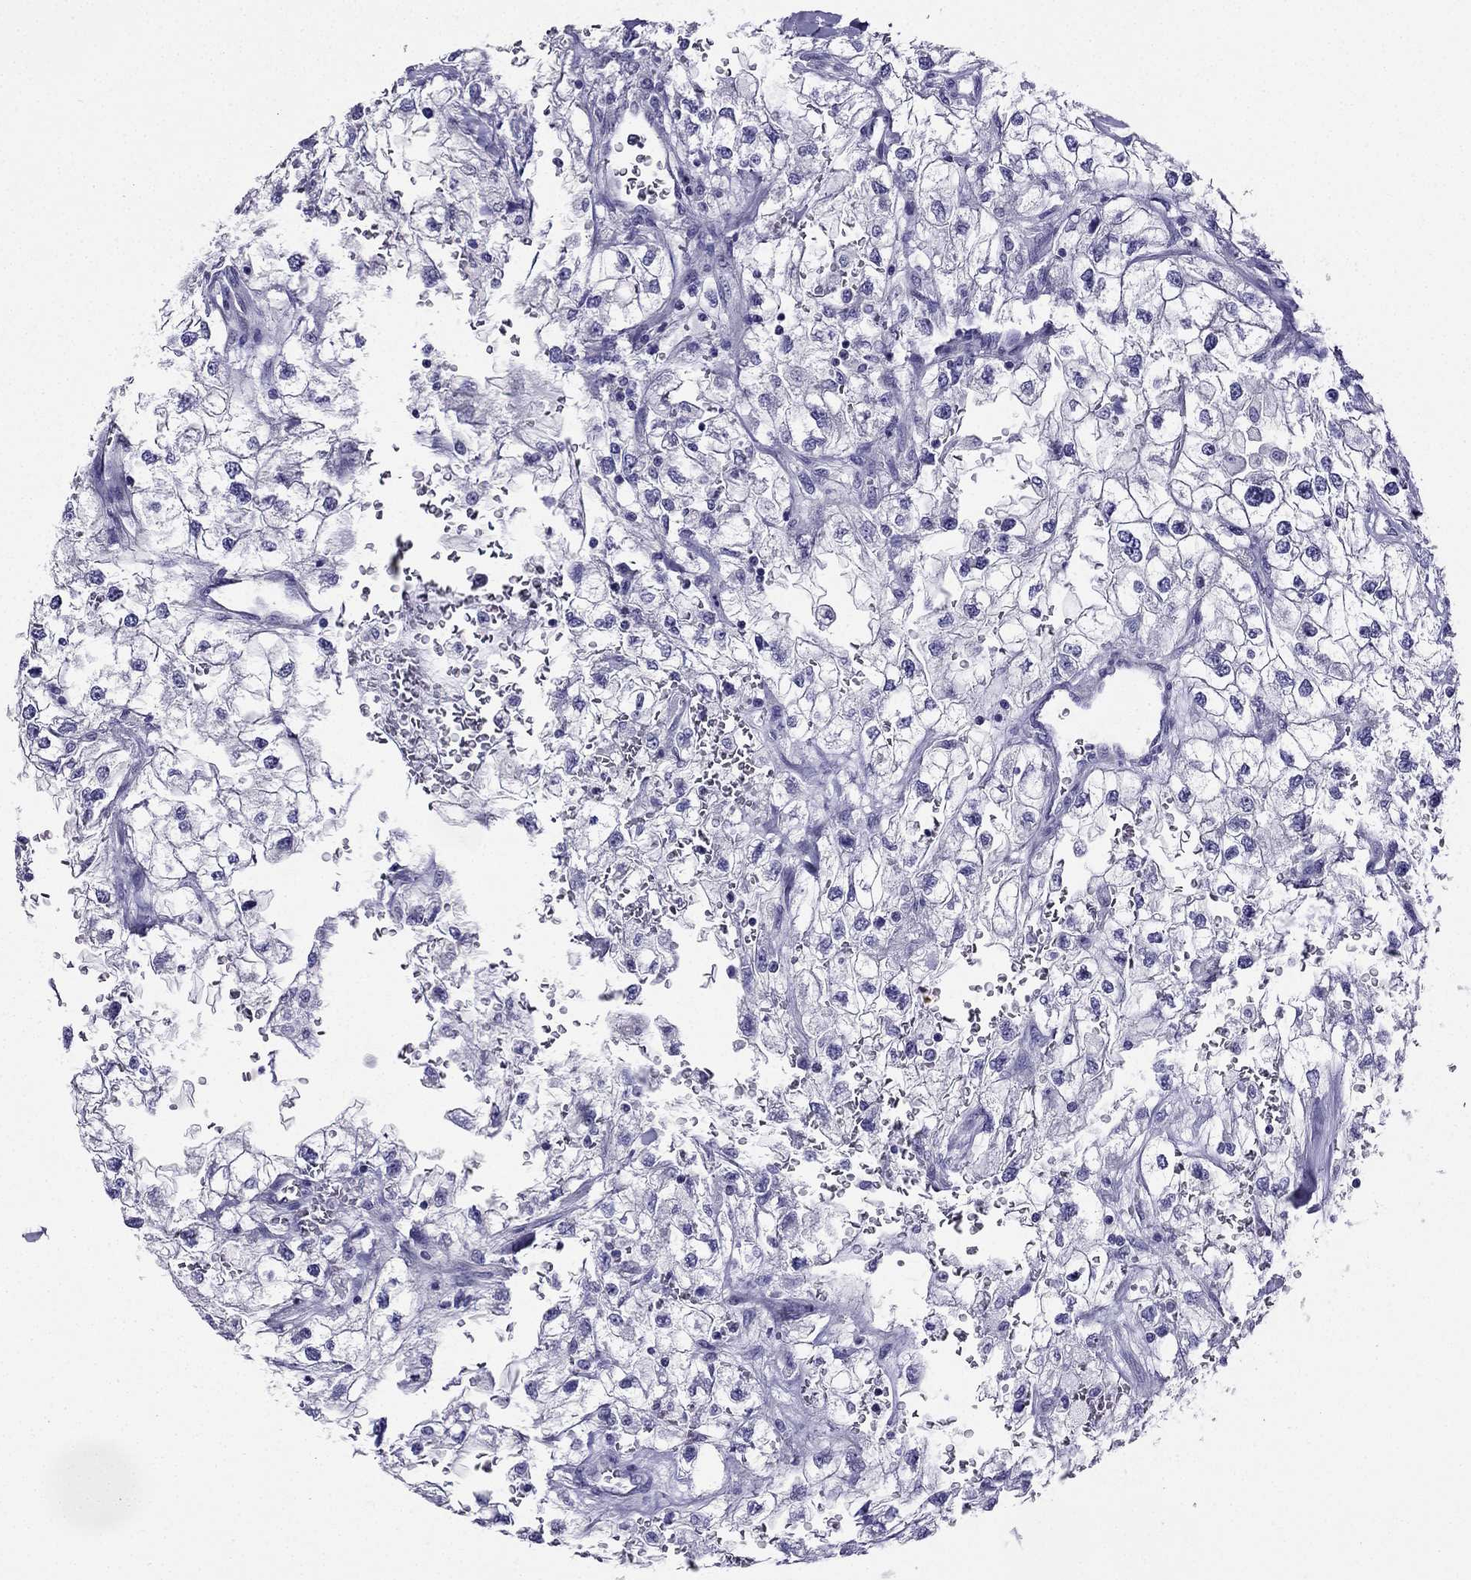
{"staining": {"intensity": "negative", "quantity": "none", "location": "none"}, "tissue": "renal cancer", "cell_type": "Tumor cells", "image_type": "cancer", "snomed": [{"axis": "morphology", "description": "Adenocarcinoma, NOS"}, {"axis": "topography", "description": "Kidney"}], "caption": "Protein analysis of renal adenocarcinoma displays no significant positivity in tumor cells. (DAB (3,3'-diaminobenzidine) immunohistochemistry, high magnification).", "gene": "KCNJ10", "patient": {"sex": "male", "age": 59}}